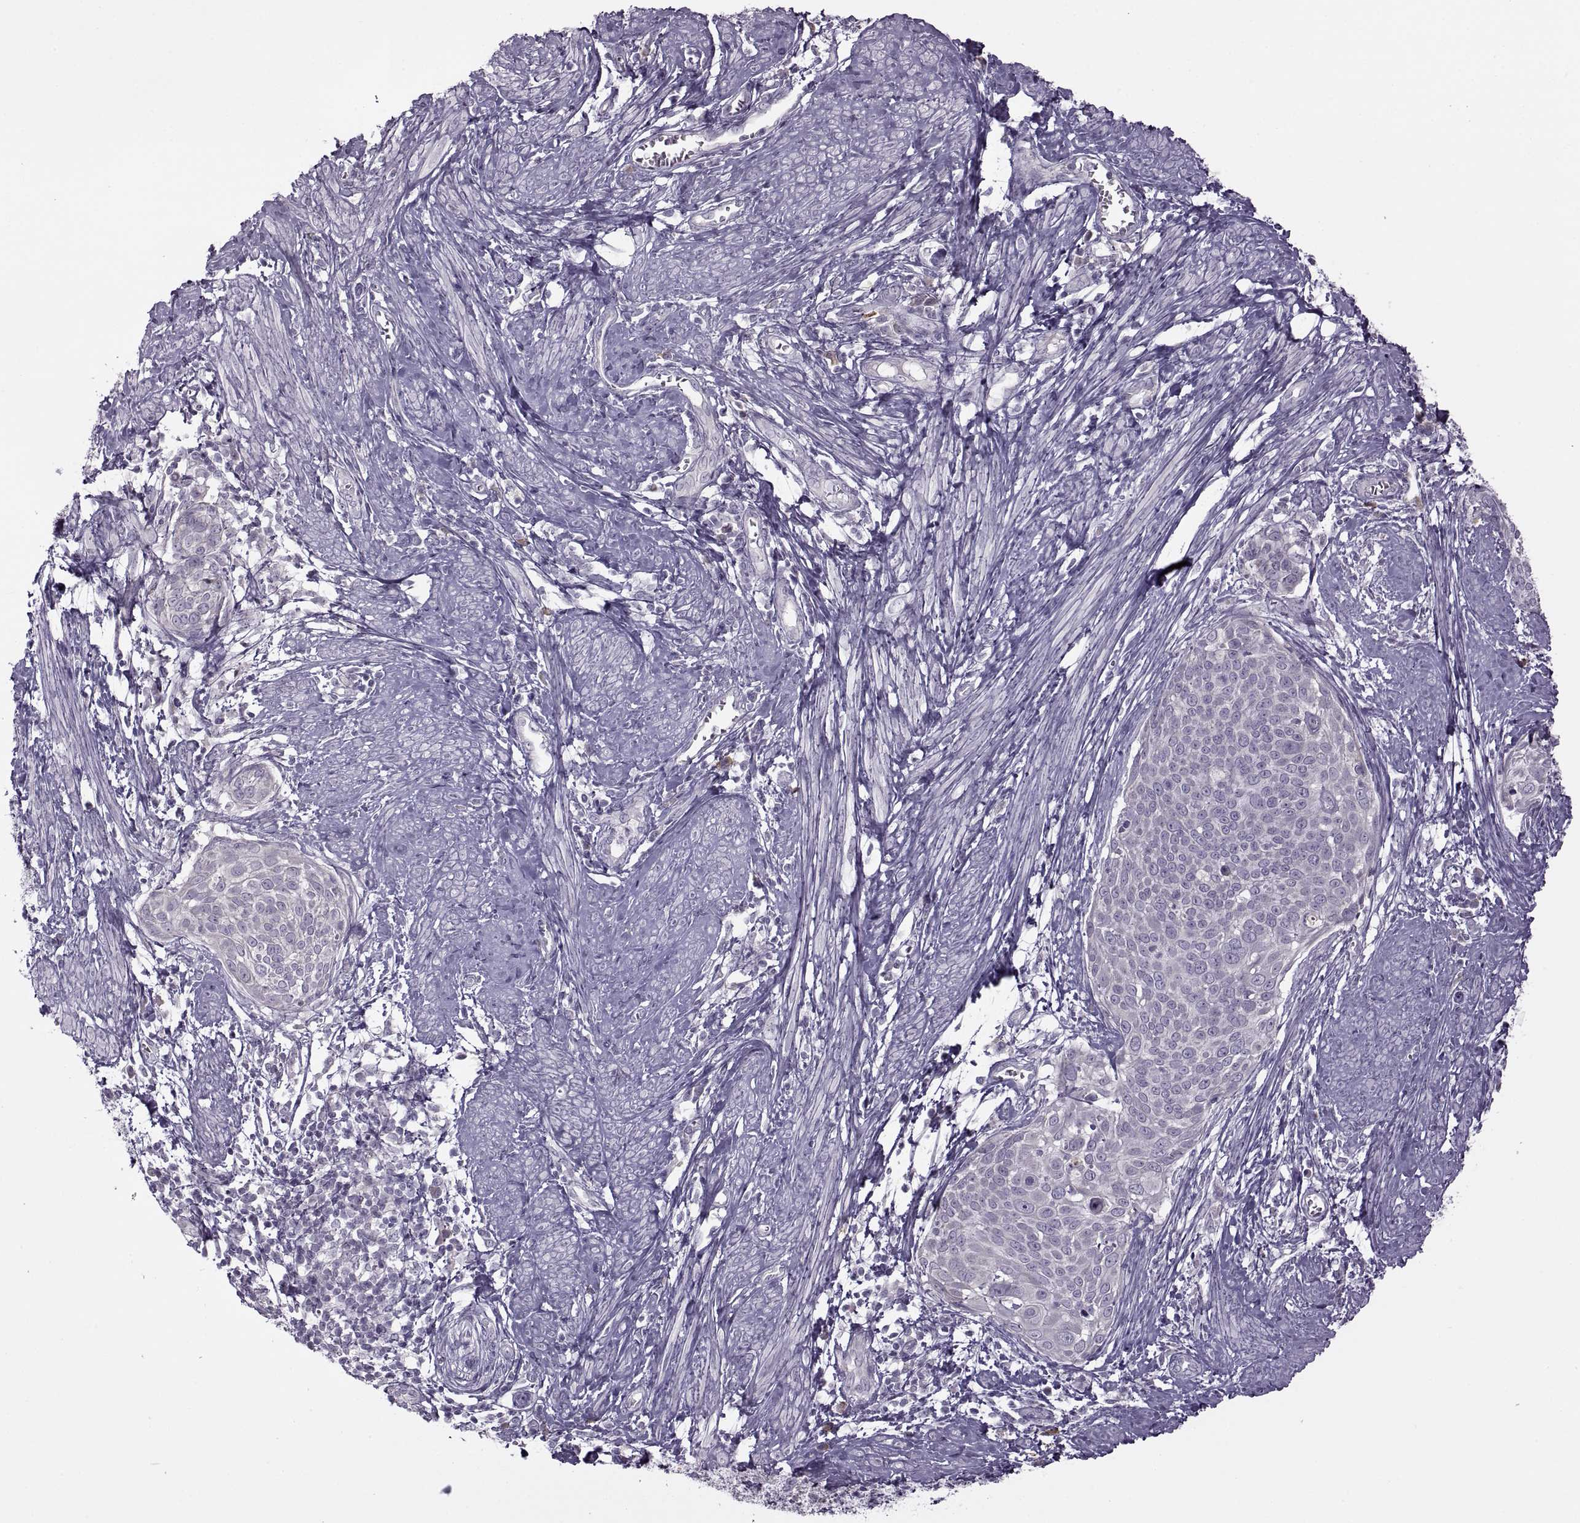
{"staining": {"intensity": "negative", "quantity": "none", "location": "none"}, "tissue": "cervical cancer", "cell_type": "Tumor cells", "image_type": "cancer", "snomed": [{"axis": "morphology", "description": "Squamous cell carcinoma, NOS"}, {"axis": "topography", "description": "Cervix"}], "caption": "The photomicrograph shows no staining of tumor cells in cervical squamous cell carcinoma.", "gene": "H2AP", "patient": {"sex": "female", "age": 39}}